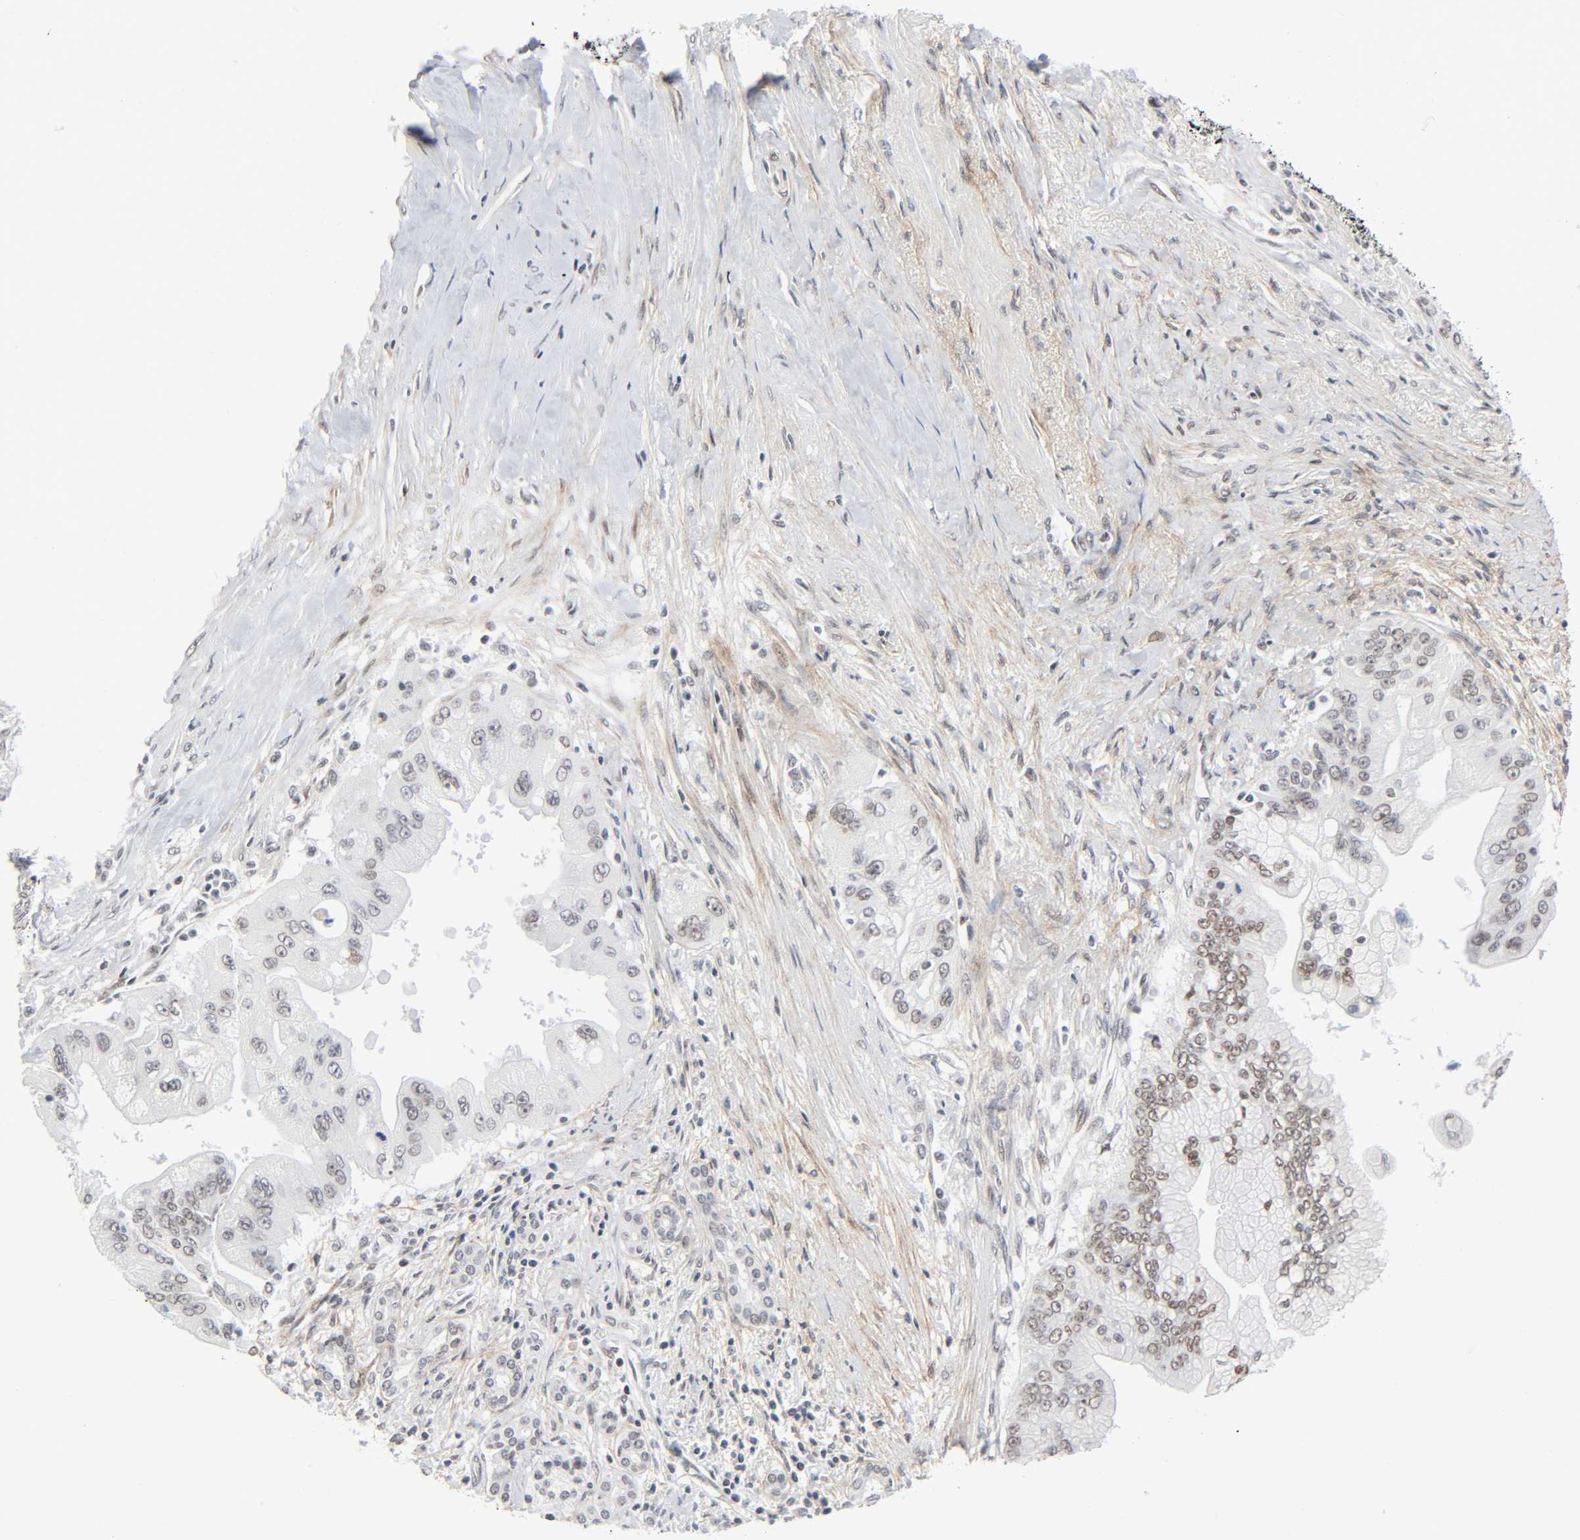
{"staining": {"intensity": "weak", "quantity": "25%-75%", "location": "cytoplasmic/membranous,nuclear"}, "tissue": "pancreatic cancer", "cell_type": "Tumor cells", "image_type": "cancer", "snomed": [{"axis": "morphology", "description": "Adenocarcinoma, NOS"}, {"axis": "topography", "description": "Pancreas"}], "caption": "IHC histopathology image of neoplastic tissue: human pancreatic cancer stained using immunohistochemistry (IHC) demonstrates low levels of weak protein expression localized specifically in the cytoplasmic/membranous and nuclear of tumor cells, appearing as a cytoplasmic/membranous and nuclear brown color.", "gene": "DIDO1", "patient": {"sex": "male", "age": 59}}